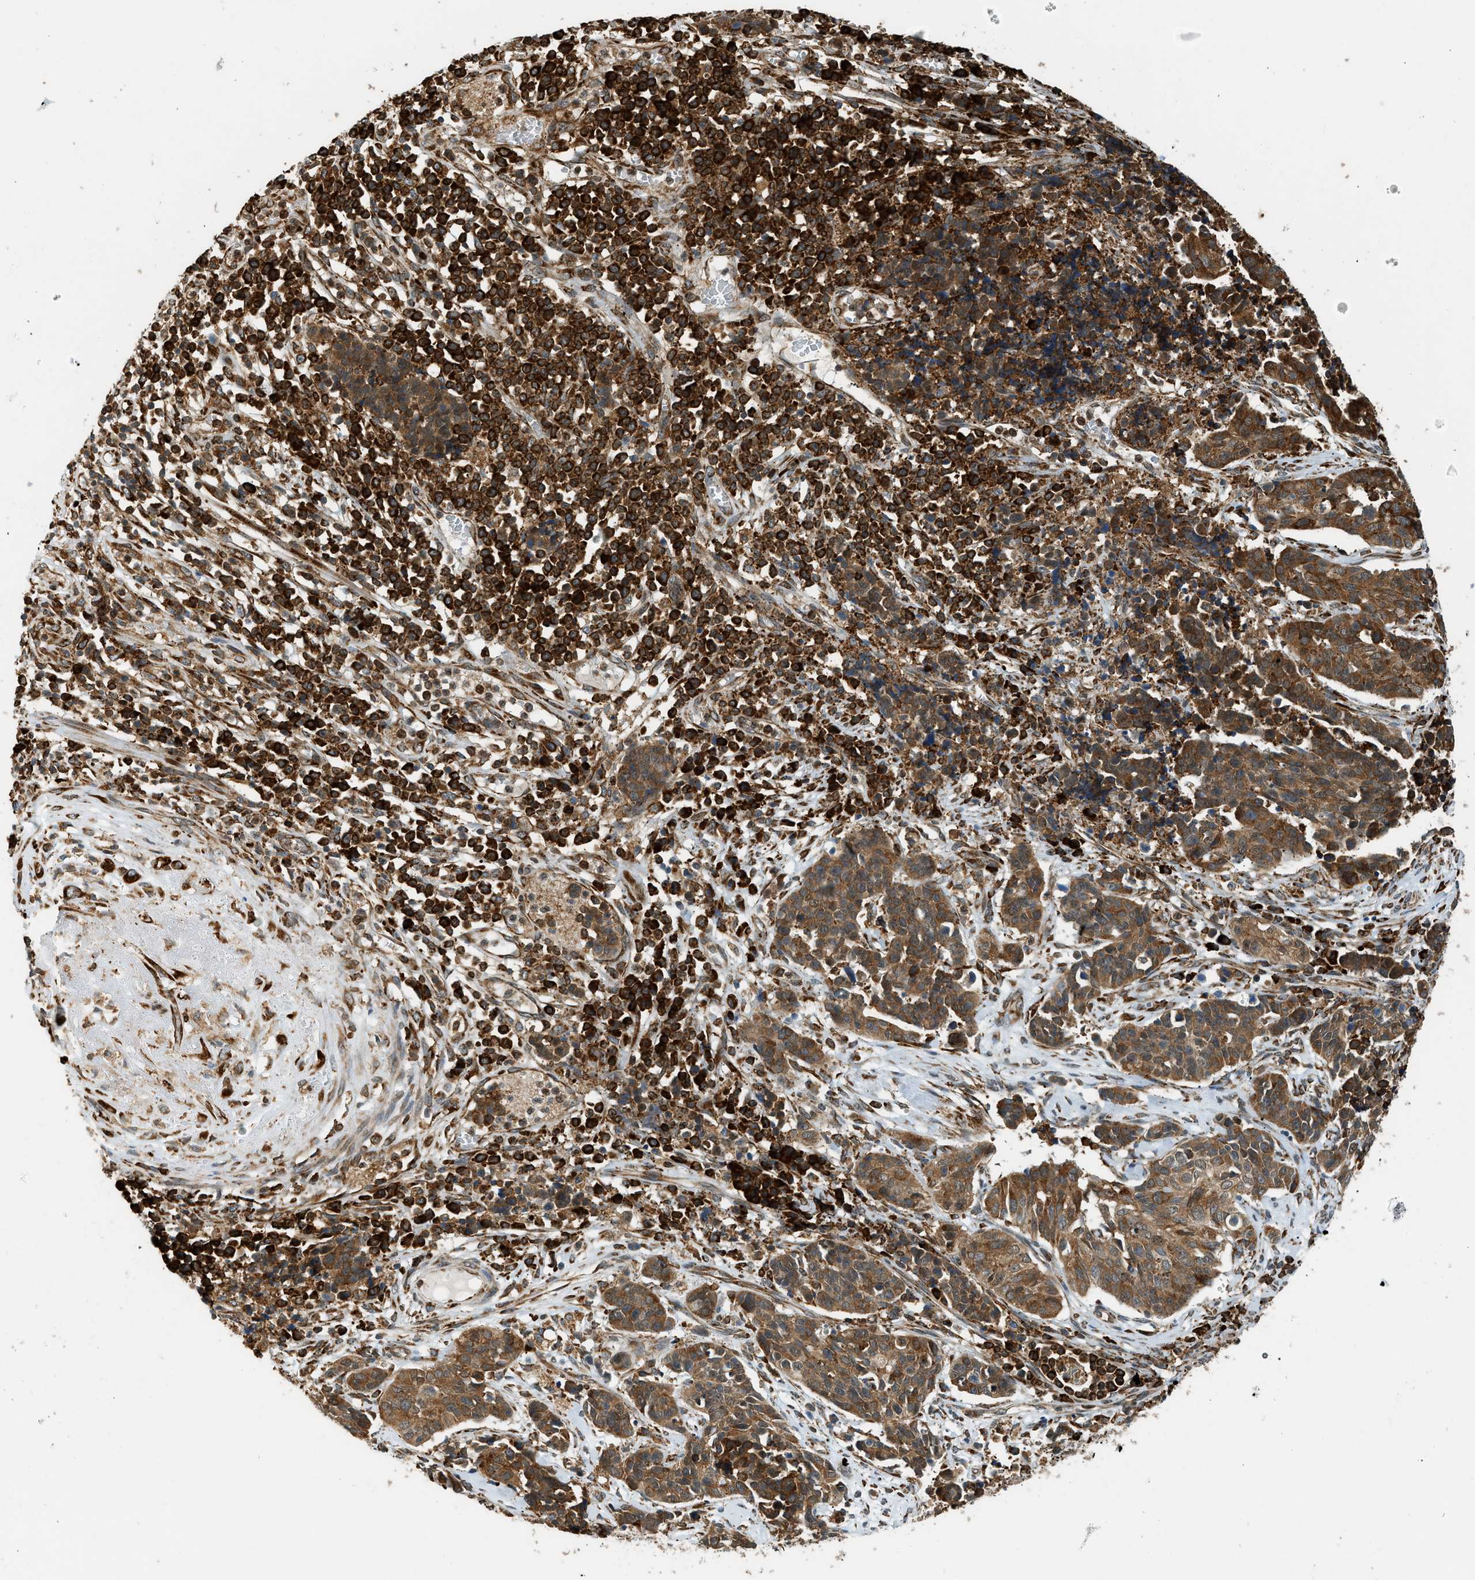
{"staining": {"intensity": "strong", "quantity": ">75%", "location": "cytoplasmic/membranous"}, "tissue": "cervical cancer", "cell_type": "Tumor cells", "image_type": "cancer", "snomed": [{"axis": "morphology", "description": "Squamous cell carcinoma, NOS"}, {"axis": "topography", "description": "Cervix"}], "caption": "IHC histopathology image of neoplastic tissue: human cervical cancer stained using immunohistochemistry reveals high levels of strong protein expression localized specifically in the cytoplasmic/membranous of tumor cells, appearing as a cytoplasmic/membranous brown color.", "gene": "SEMA4D", "patient": {"sex": "female", "age": 35}}